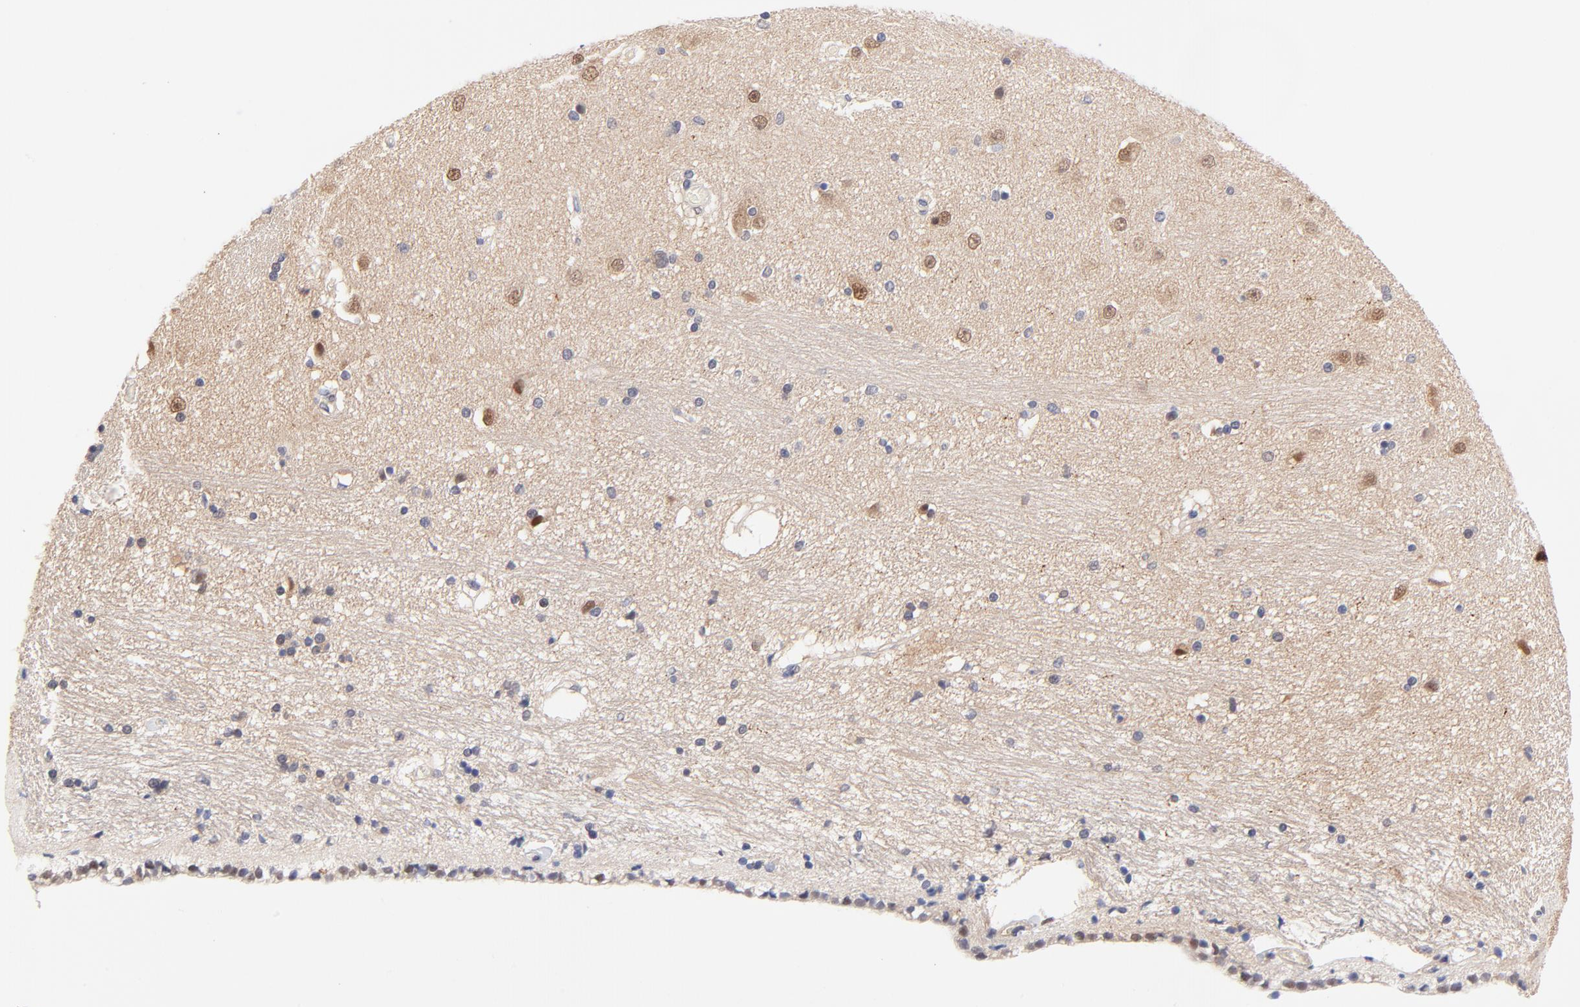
{"staining": {"intensity": "negative", "quantity": "none", "location": "none"}, "tissue": "hippocampus", "cell_type": "Glial cells", "image_type": "normal", "snomed": [{"axis": "morphology", "description": "Normal tissue, NOS"}, {"axis": "topography", "description": "Hippocampus"}], "caption": "Normal hippocampus was stained to show a protein in brown. There is no significant staining in glial cells. (Immunohistochemistry, brightfield microscopy, high magnification).", "gene": "TXNL1", "patient": {"sex": "female", "age": 54}}